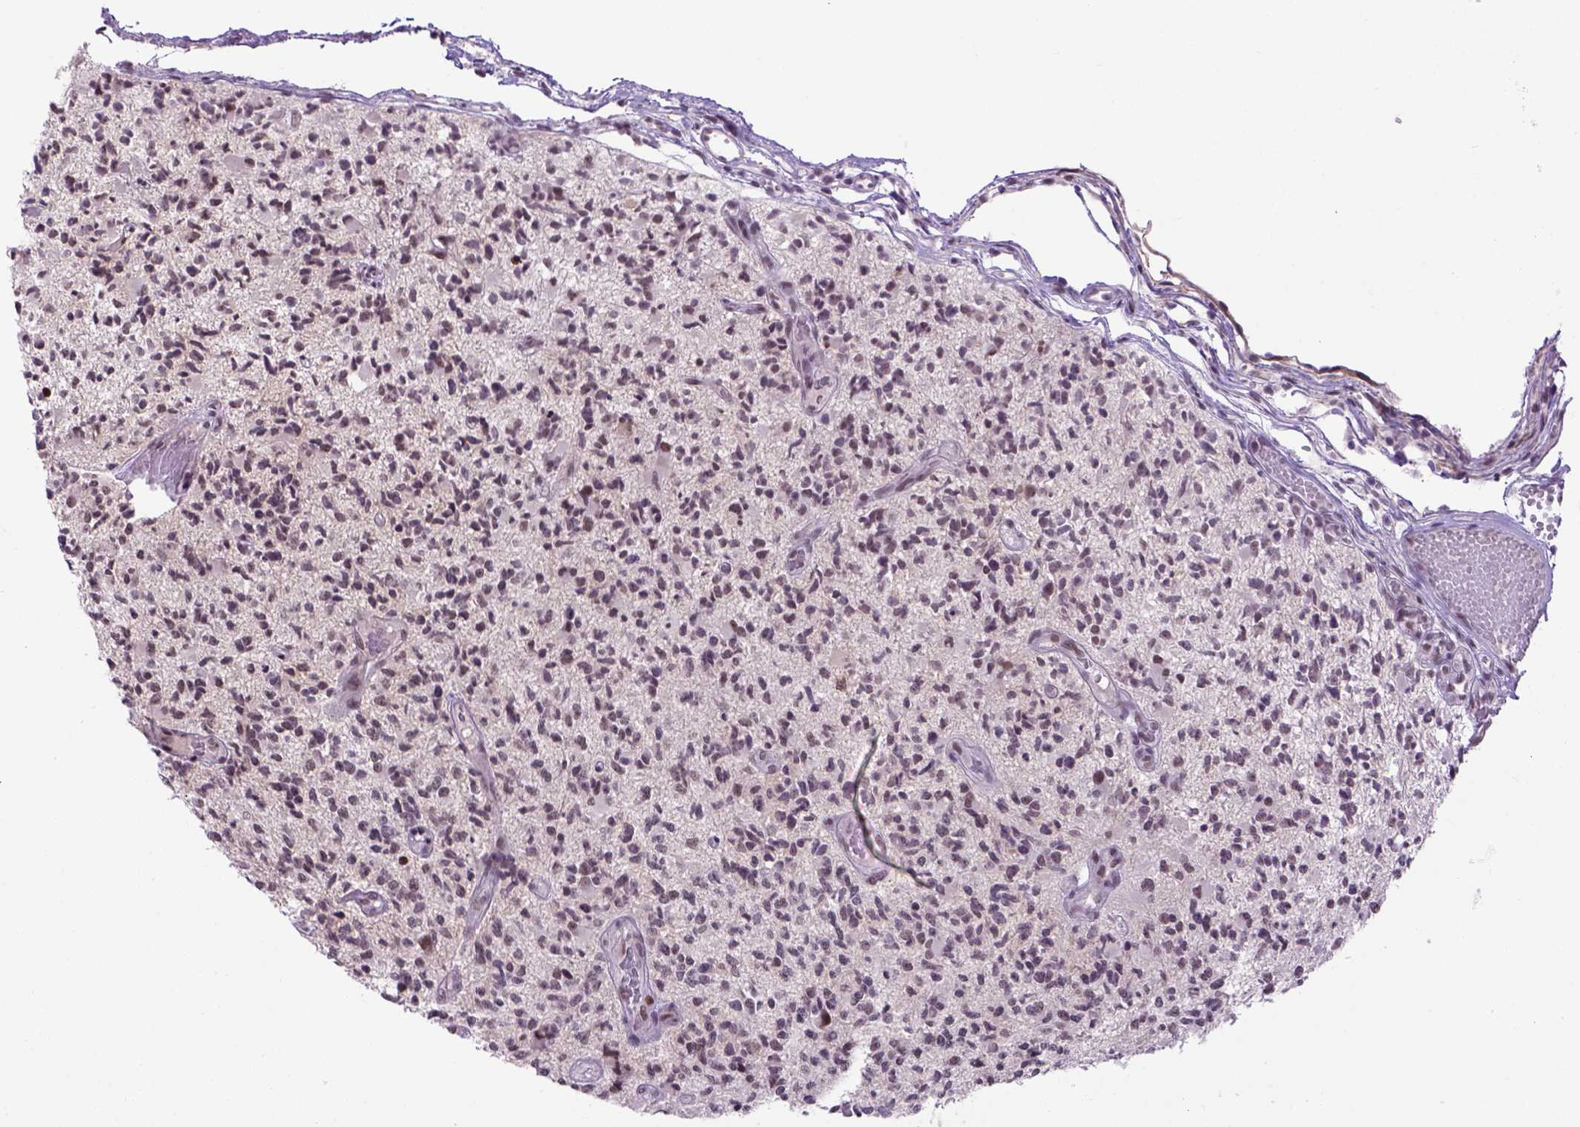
{"staining": {"intensity": "weak", "quantity": "25%-75%", "location": "nuclear"}, "tissue": "glioma", "cell_type": "Tumor cells", "image_type": "cancer", "snomed": [{"axis": "morphology", "description": "Glioma, malignant, High grade"}, {"axis": "topography", "description": "Brain"}], "caption": "Malignant high-grade glioma stained with a brown dye exhibits weak nuclear positive expression in about 25%-75% of tumor cells.", "gene": "TBPL1", "patient": {"sex": "female", "age": 63}}